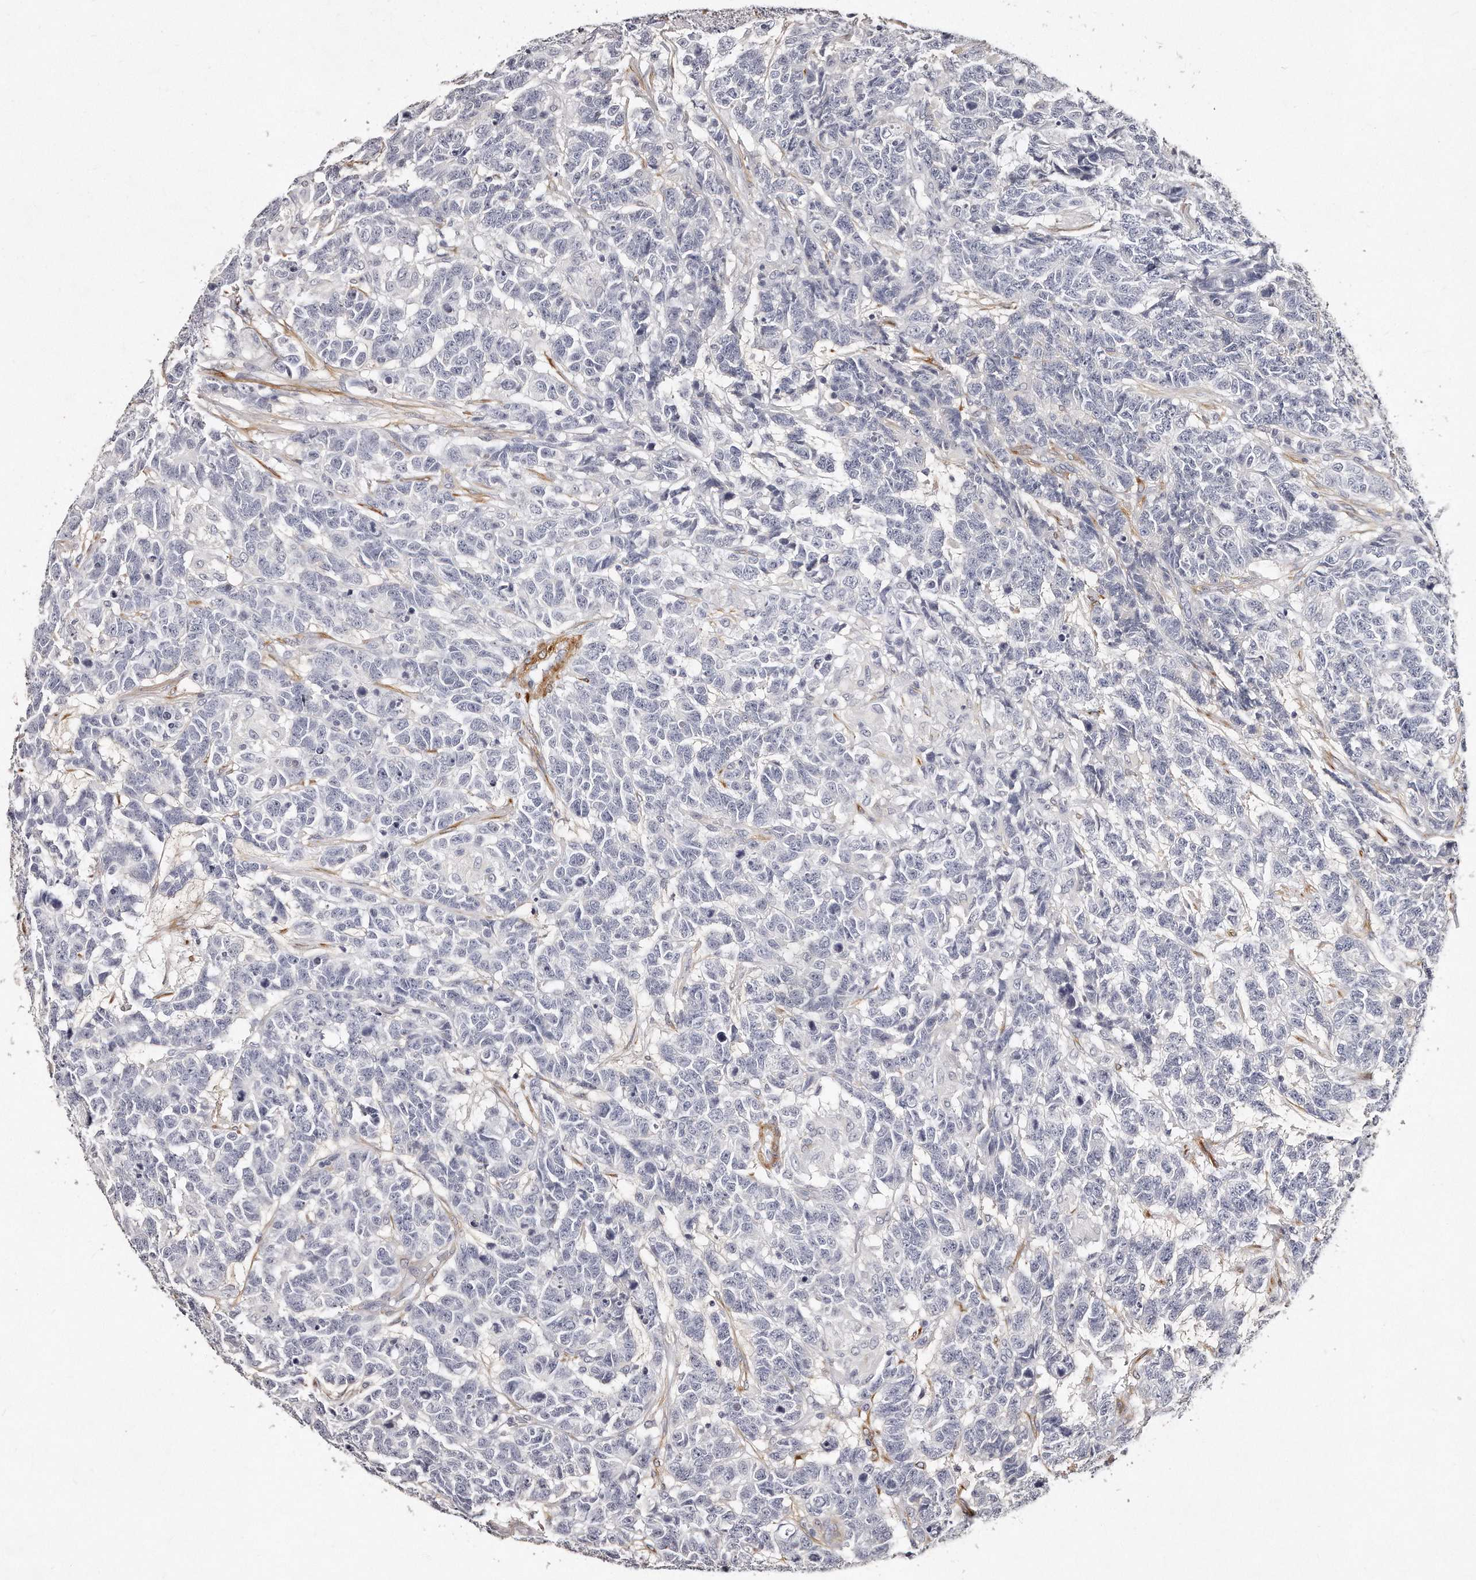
{"staining": {"intensity": "negative", "quantity": "none", "location": "none"}, "tissue": "testis cancer", "cell_type": "Tumor cells", "image_type": "cancer", "snomed": [{"axis": "morphology", "description": "Carcinoma, Embryonal, NOS"}, {"axis": "topography", "description": "Testis"}], "caption": "There is no significant positivity in tumor cells of embryonal carcinoma (testis).", "gene": "LMOD1", "patient": {"sex": "male", "age": 26}}